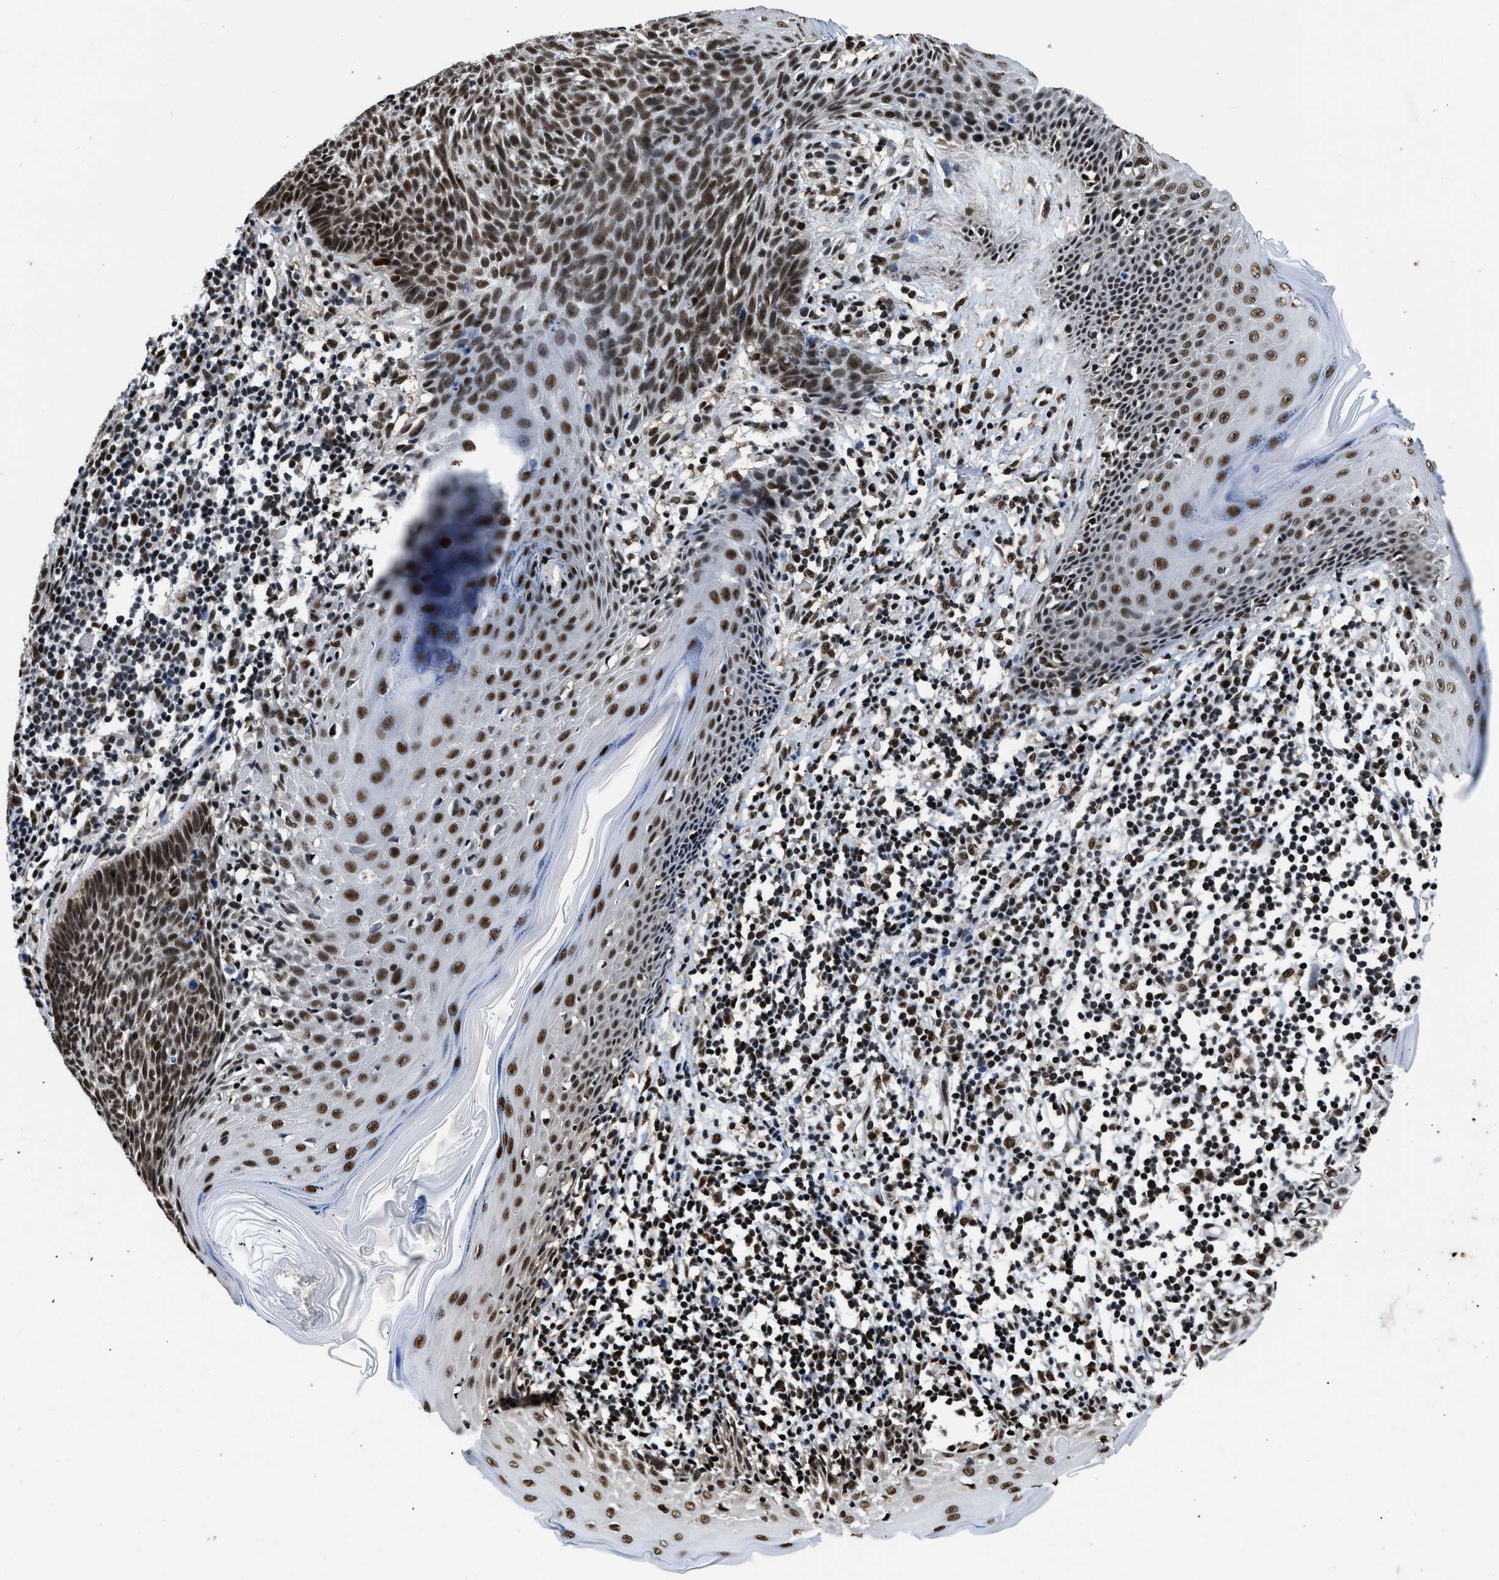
{"staining": {"intensity": "strong", "quantity": ">75%", "location": "nuclear"}, "tissue": "skin cancer", "cell_type": "Tumor cells", "image_type": "cancer", "snomed": [{"axis": "morphology", "description": "Basal cell carcinoma"}, {"axis": "topography", "description": "Skin"}], "caption": "Tumor cells show high levels of strong nuclear positivity in about >75% of cells in skin cancer.", "gene": "HNRNPH2", "patient": {"sex": "male", "age": 60}}